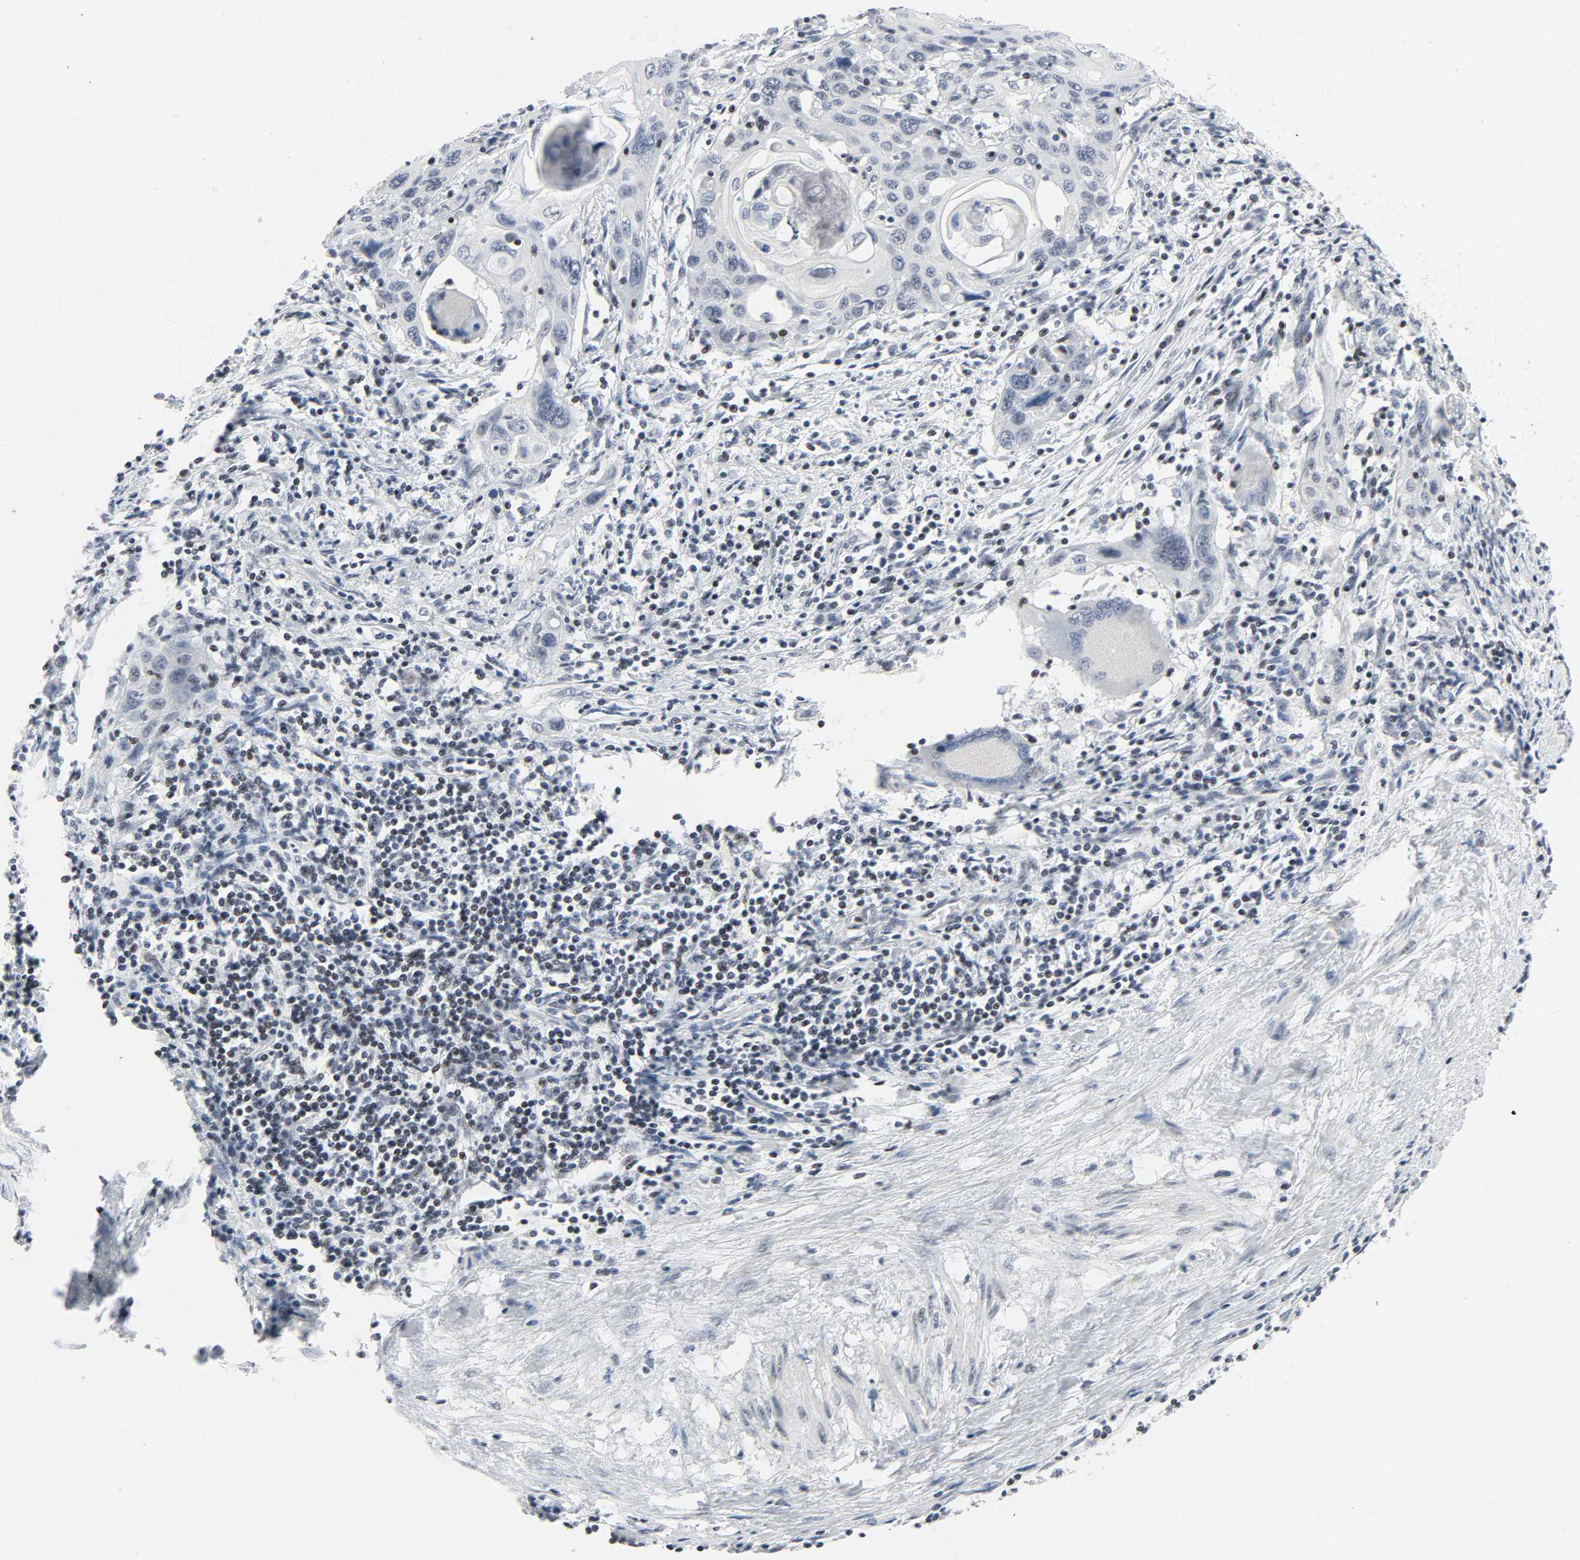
{"staining": {"intensity": "negative", "quantity": "none", "location": "none"}, "tissue": "cervical cancer", "cell_type": "Tumor cells", "image_type": "cancer", "snomed": [{"axis": "morphology", "description": "Squamous cell carcinoma, NOS"}, {"axis": "topography", "description": "Cervix"}], "caption": "Immunohistochemistry (IHC) histopathology image of neoplastic tissue: cervical cancer (squamous cell carcinoma) stained with DAB reveals no significant protein staining in tumor cells.", "gene": "GABPA", "patient": {"sex": "female", "age": 40}}